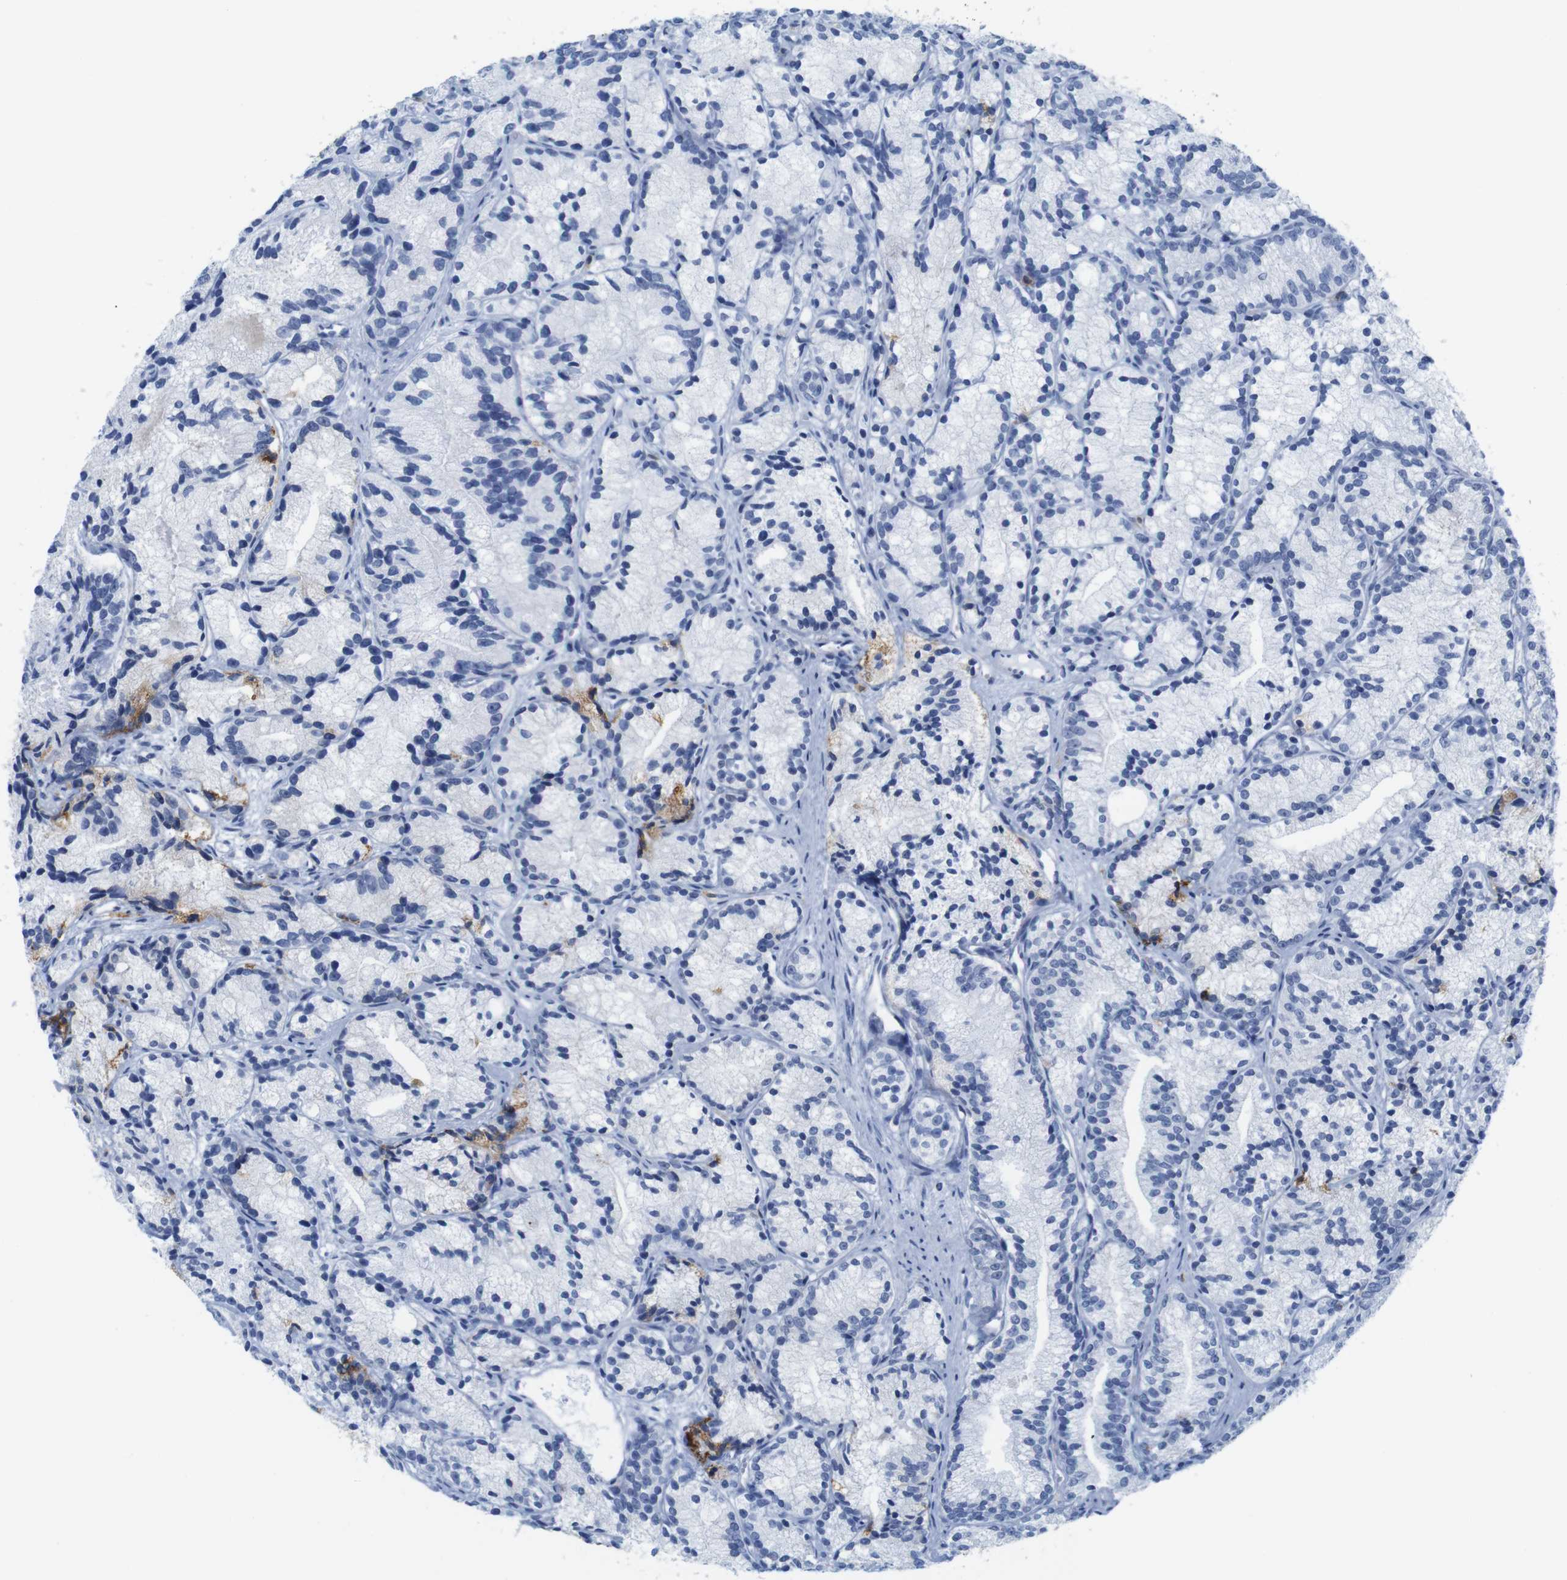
{"staining": {"intensity": "negative", "quantity": "none", "location": "none"}, "tissue": "prostate cancer", "cell_type": "Tumor cells", "image_type": "cancer", "snomed": [{"axis": "morphology", "description": "Adenocarcinoma, Low grade"}, {"axis": "topography", "description": "Prostate"}], "caption": "A photomicrograph of prostate cancer (adenocarcinoma (low-grade)) stained for a protein shows no brown staining in tumor cells.", "gene": "ANXA1", "patient": {"sex": "male", "age": 89}}